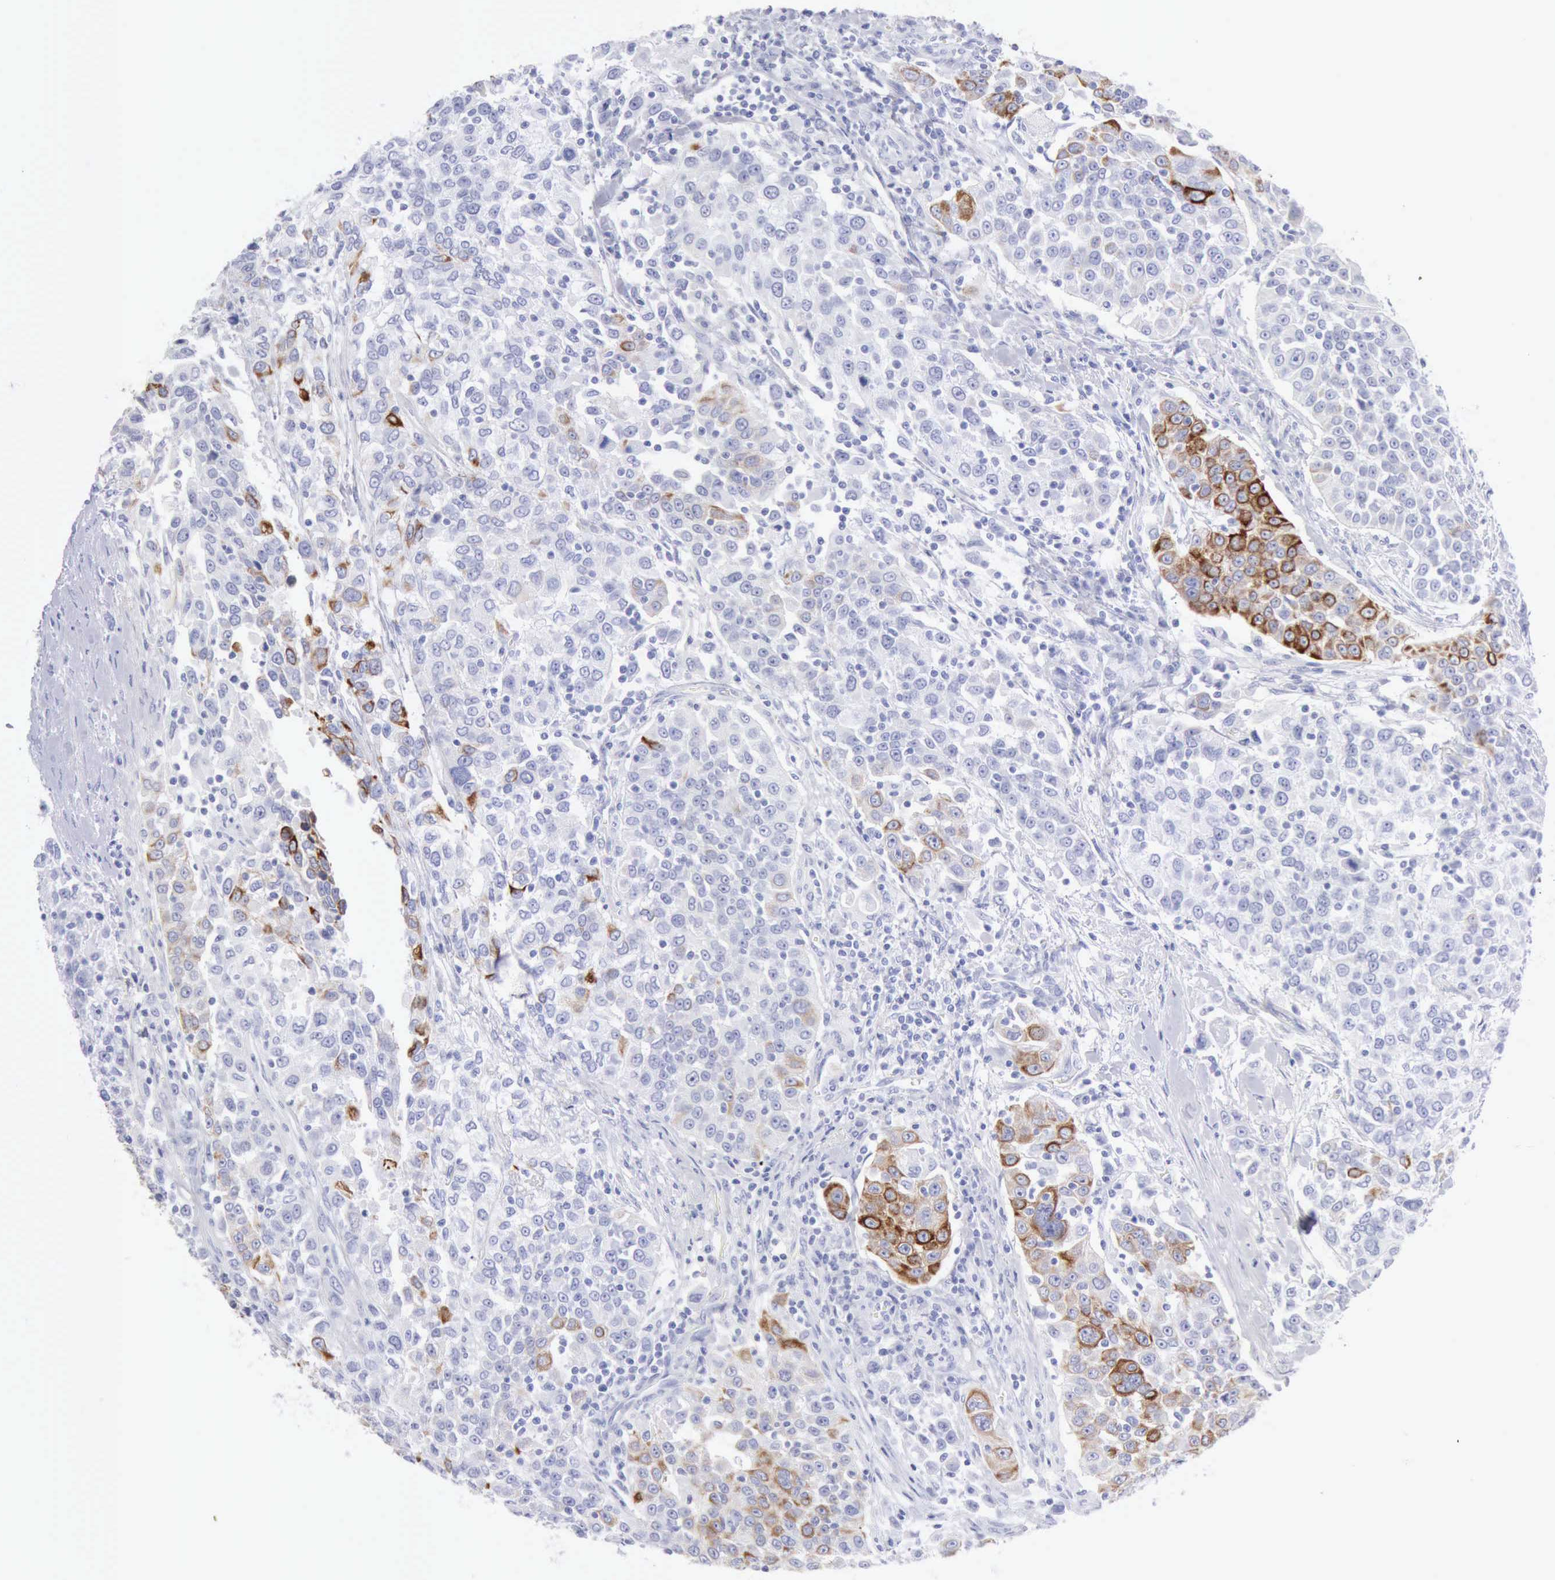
{"staining": {"intensity": "moderate", "quantity": "25%-75%", "location": "cytoplasmic/membranous"}, "tissue": "urothelial cancer", "cell_type": "Tumor cells", "image_type": "cancer", "snomed": [{"axis": "morphology", "description": "Urothelial carcinoma, High grade"}, {"axis": "topography", "description": "Urinary bladder"}], "caption": "IHC (DAB) staining of urothelial carcinoma (high-grade) shows moderate cytoplasmic/membranous protein staining in approximately 25%-75% of tumor cells.", "gene": "KRT5", "patient": {"sex": "female", "age": 80}}